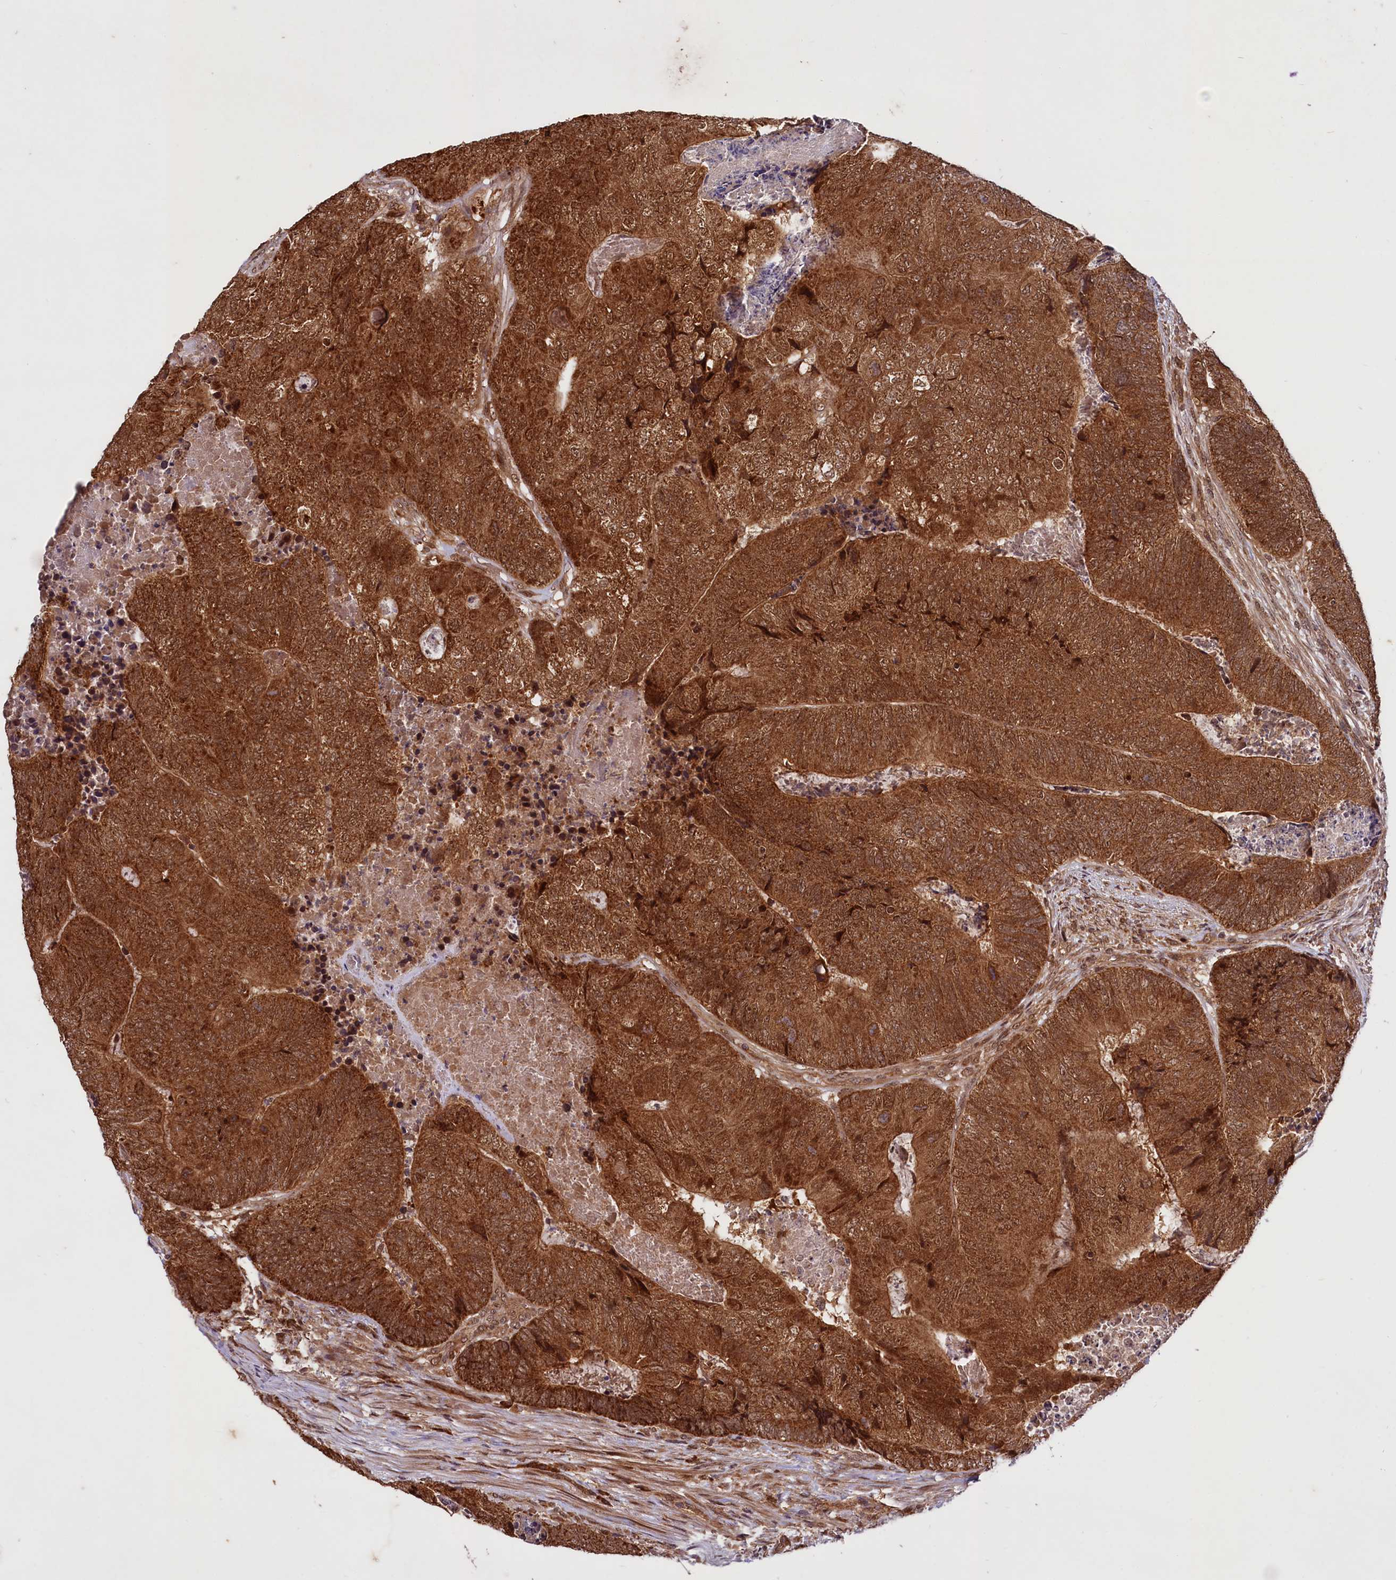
{"staining": {"intensity": "strong", "quantity": ">75%", "location": "cytoplasmic/membranous"}, "tissue": "colorectal cancer", "cell_type": "Tumor cells", "image_type": "cancer", "snomed": [{"axis": "morphology", "description": "Adenocarcinoma, NOS"}, {"axis": "topography", "description": "Colon"}], "caption": "Protein expression analysis of colorectal cancer demonstrates strong cytoplasmic/membranous positivity in approximately >75% of tumor cells.", "gene": "UBE3A", "patient": {"sex": "female", "age": 67}}